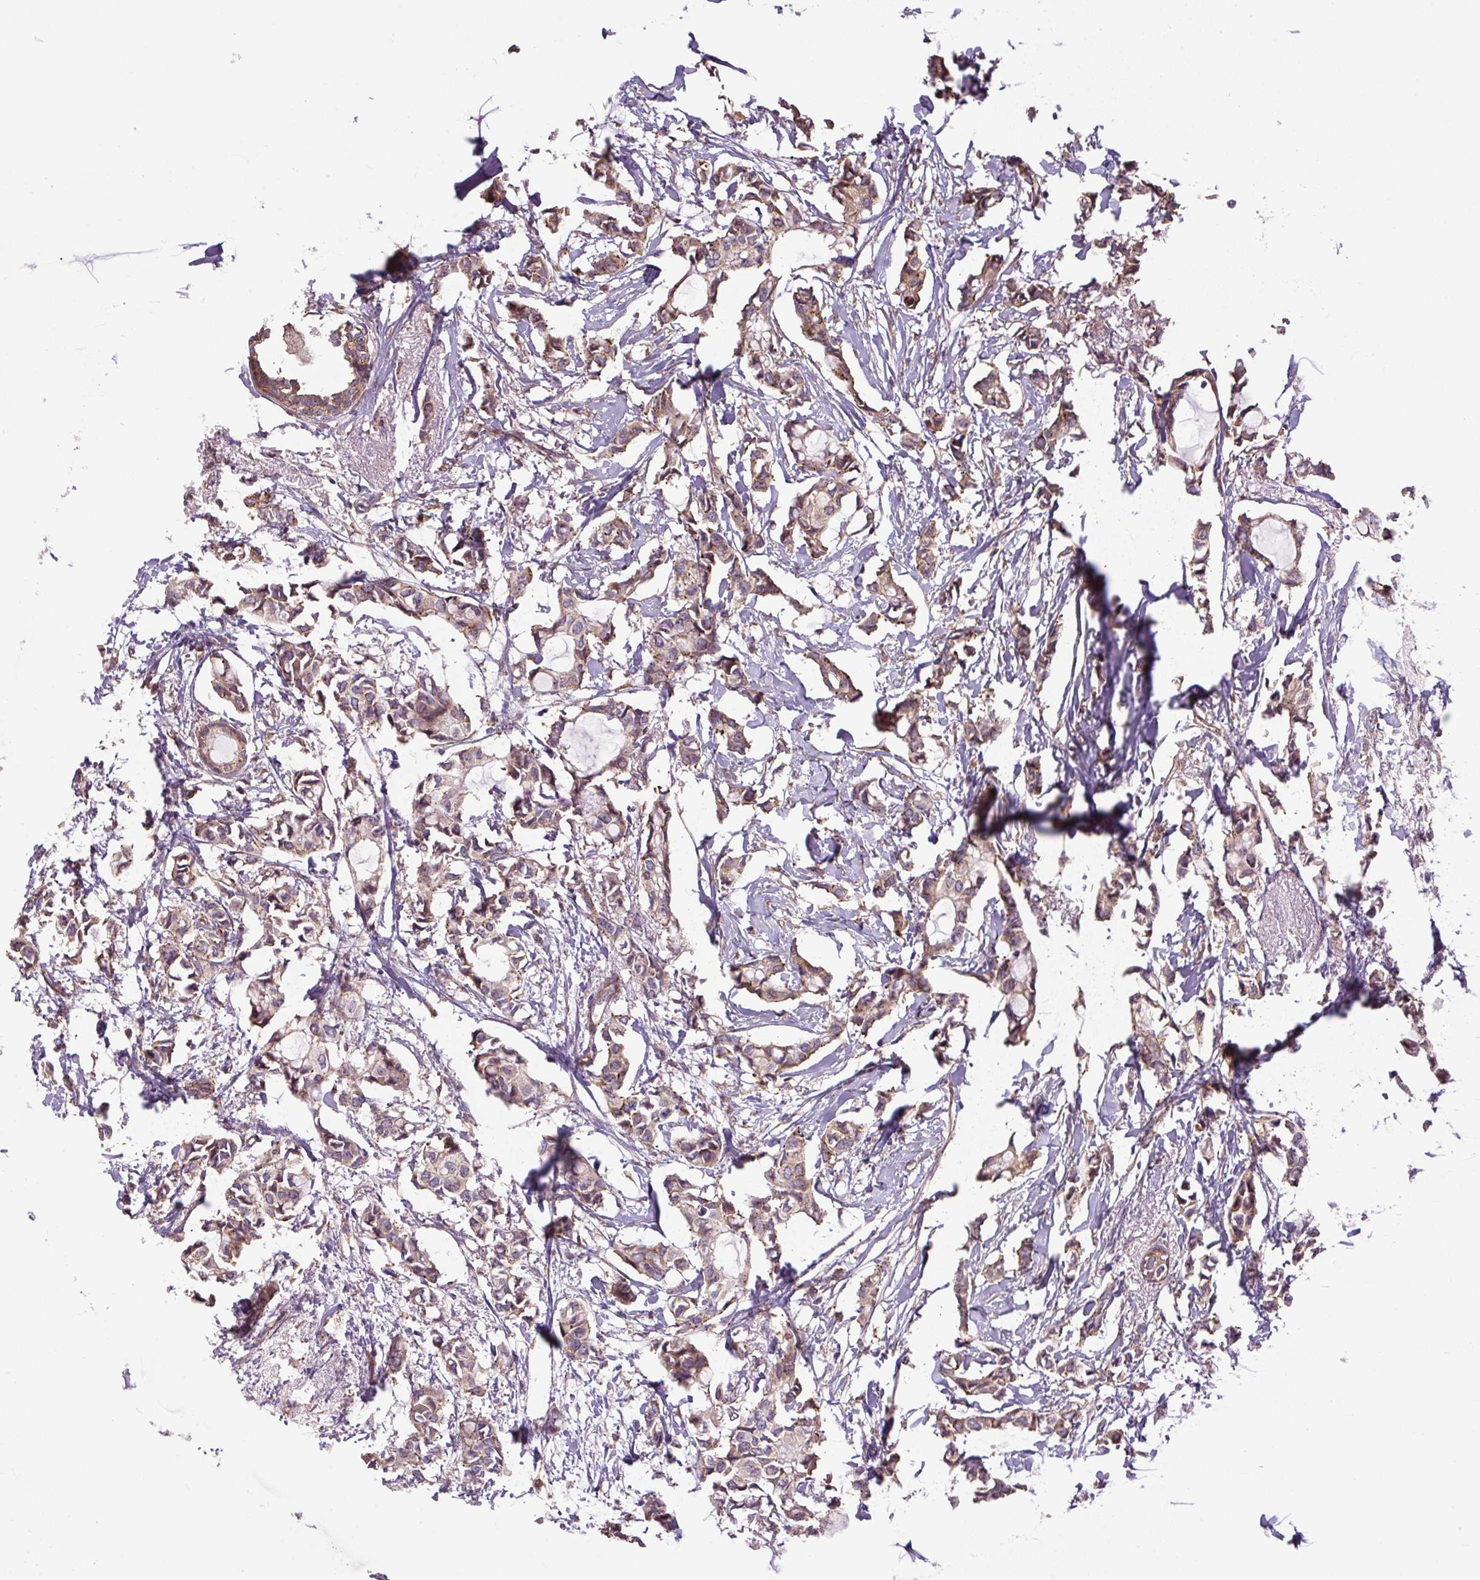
{"staining": {"intensity": "moderate", "quantity": "25%-75%", "location": "cytoplasmic/membranous"}, "tissue": "breast cancer", "cell_type": "Tumor cells", "image_type": "cancer", "snomed": [{"axis": "morphology", "description": "Duct carcinoma"}, {"axis": "topography", "description": "Breast"}], "caption": "Tumor cells demonstrate medium levels of moderate cytoplasmic/membranous staining in approximately 25%-75% of cells in invasive ductal carcinoma (breast).", "gene": "SEPTIN10", "patient": {"sex": "female", "age": 73}}